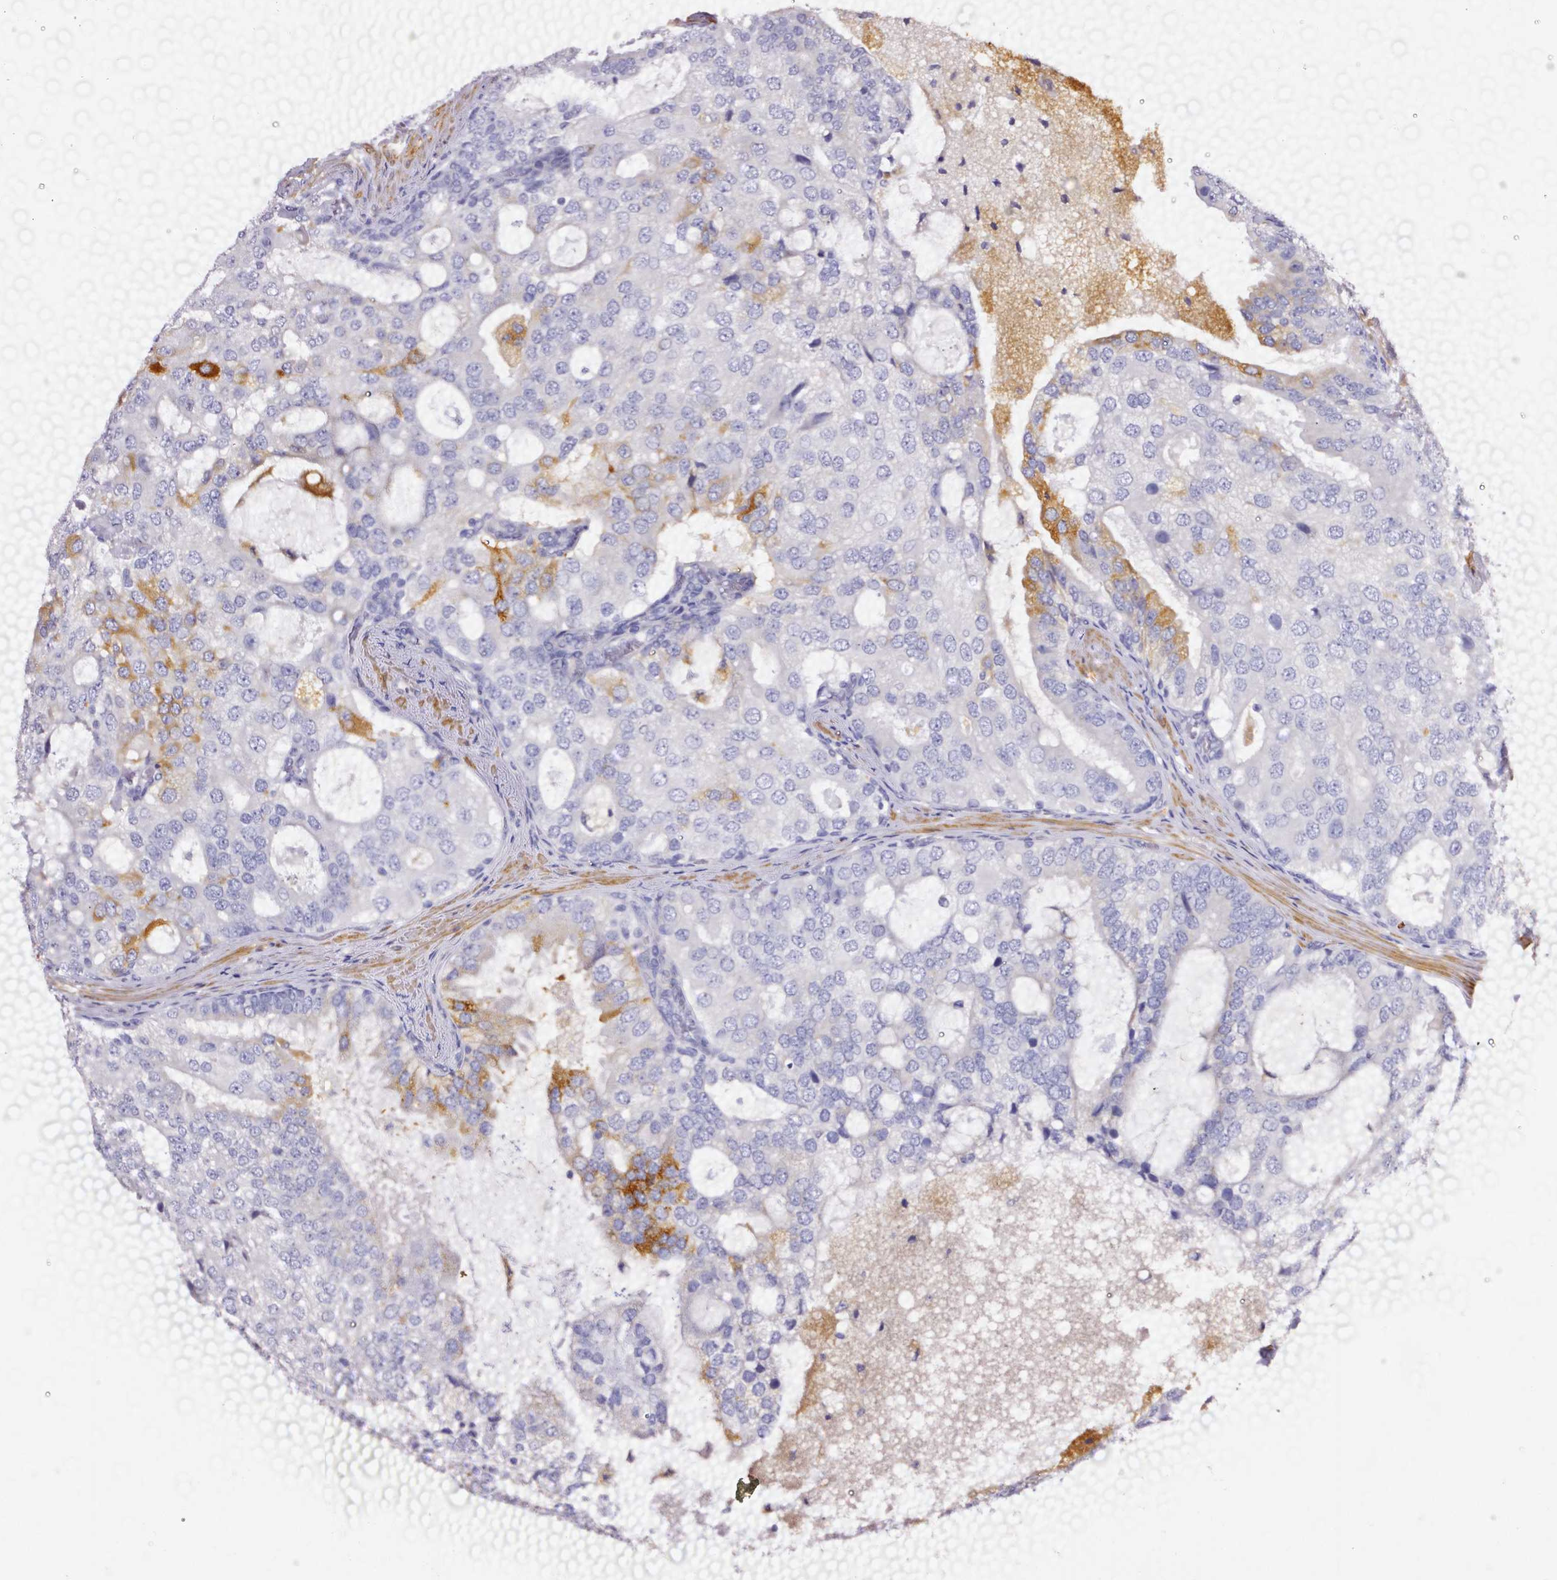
{"staining": {"intensity": "negative", "quantity": "none", "location": "none"}, "tissue": "prostate cancer", "cell_type": "Tumor cells", "image_type": "cancer", "snomed": [{"axis": "morphology", "description": "Adenocarcinoma, High grade"}, {"axis": "topography", "description": "Prostate"}], "caption": "Immunohistochemical staining of human adenocarcinoma (high-grade) (prostate) reveals no significant expression in tumor cells.", "gene": "CYB561A3", "patient": {"sex": "male", "age": 55}}